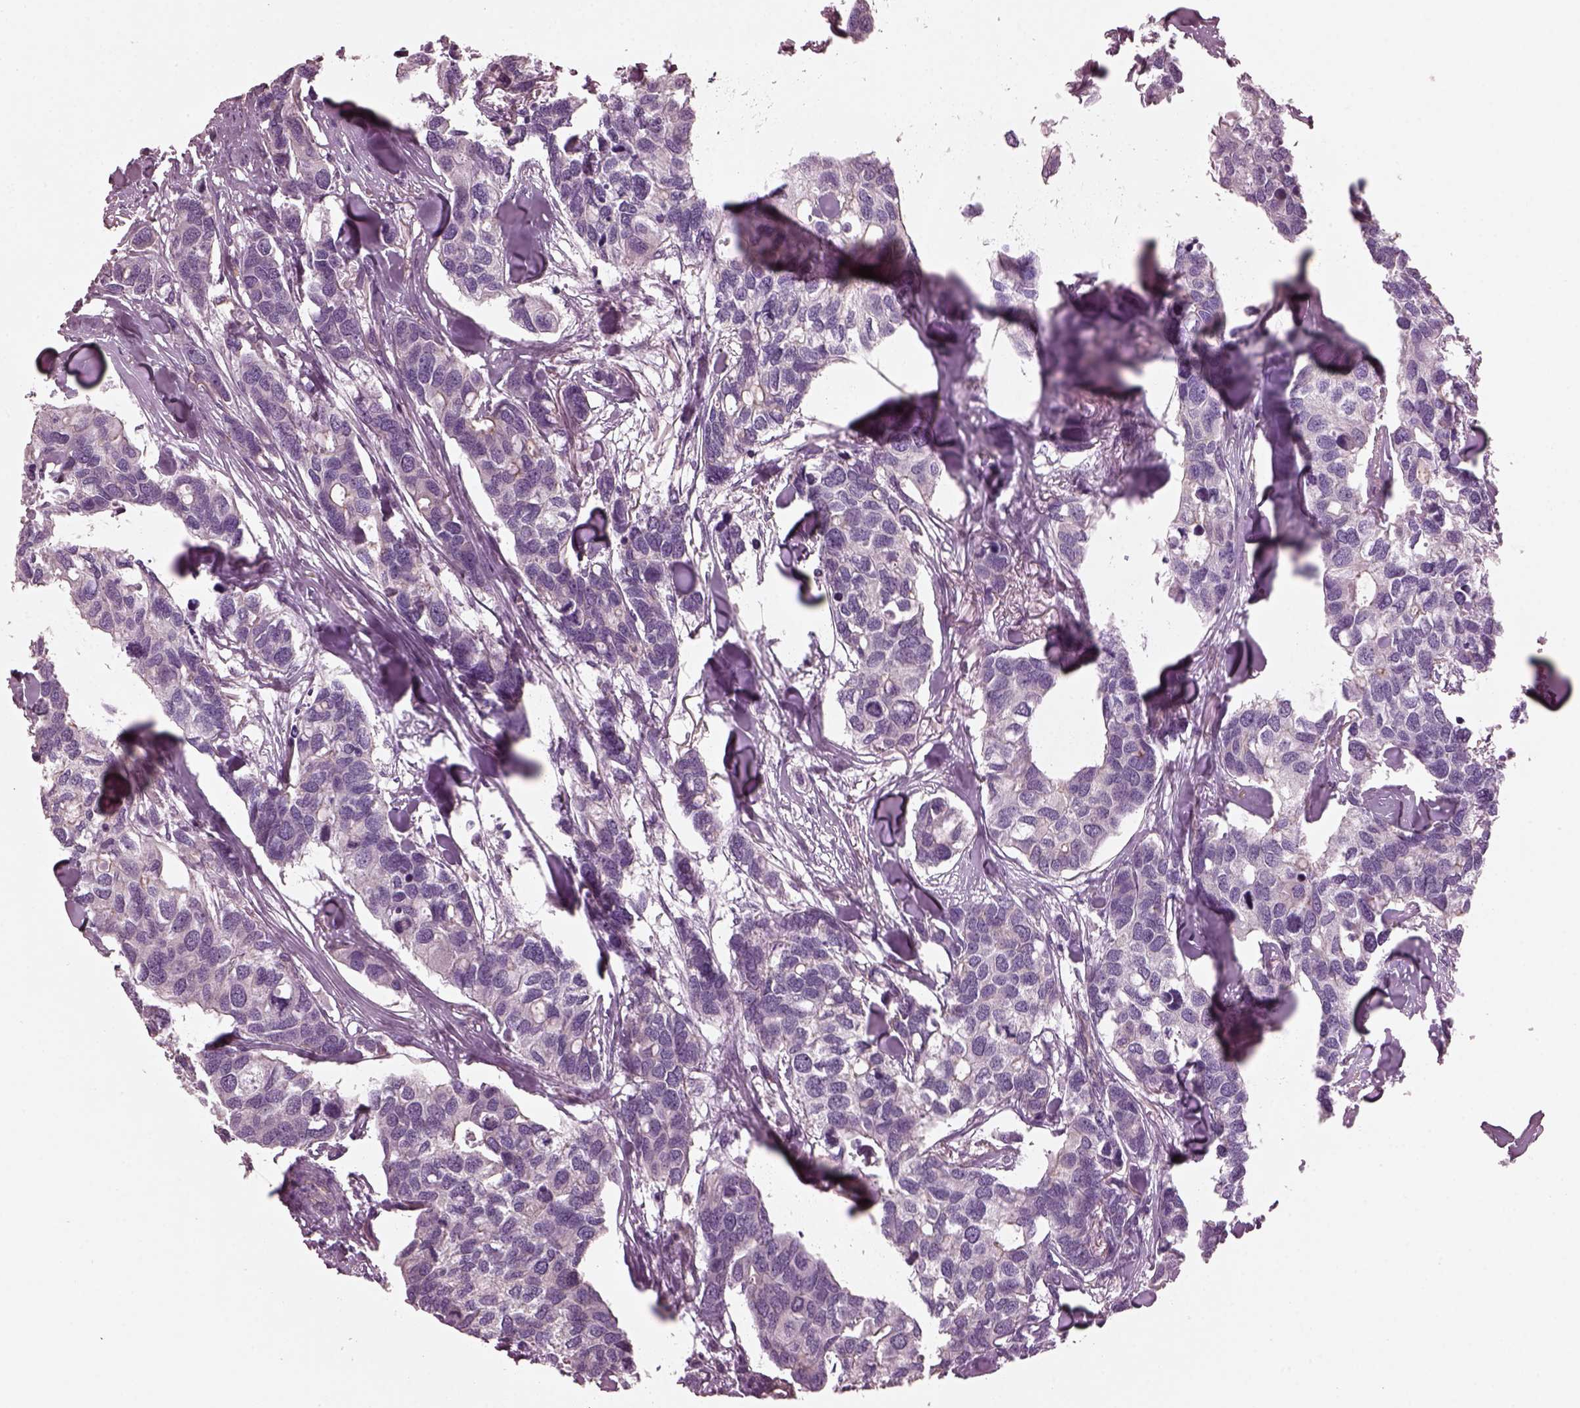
{"staining": {"intensity": "negative", "quantity": "none", "location": "none"}, "tissue": "breast cancer", "cell_type": "Tumor cells", "image_type": "cancer", "snomed": [{"axis": "morphology", "description": "Duct carcinoma"}, {"axis": "topography", "description": "Breast"}], "caption": "A histopathology image of human breast intraductal carcinoma is negative for staining in tumor cells. (Brightfield microscopy of DAB immunohistochemistry at high magnification).", "gene": "ODAD1", "patient": {"sex": "female", "age": 83}}